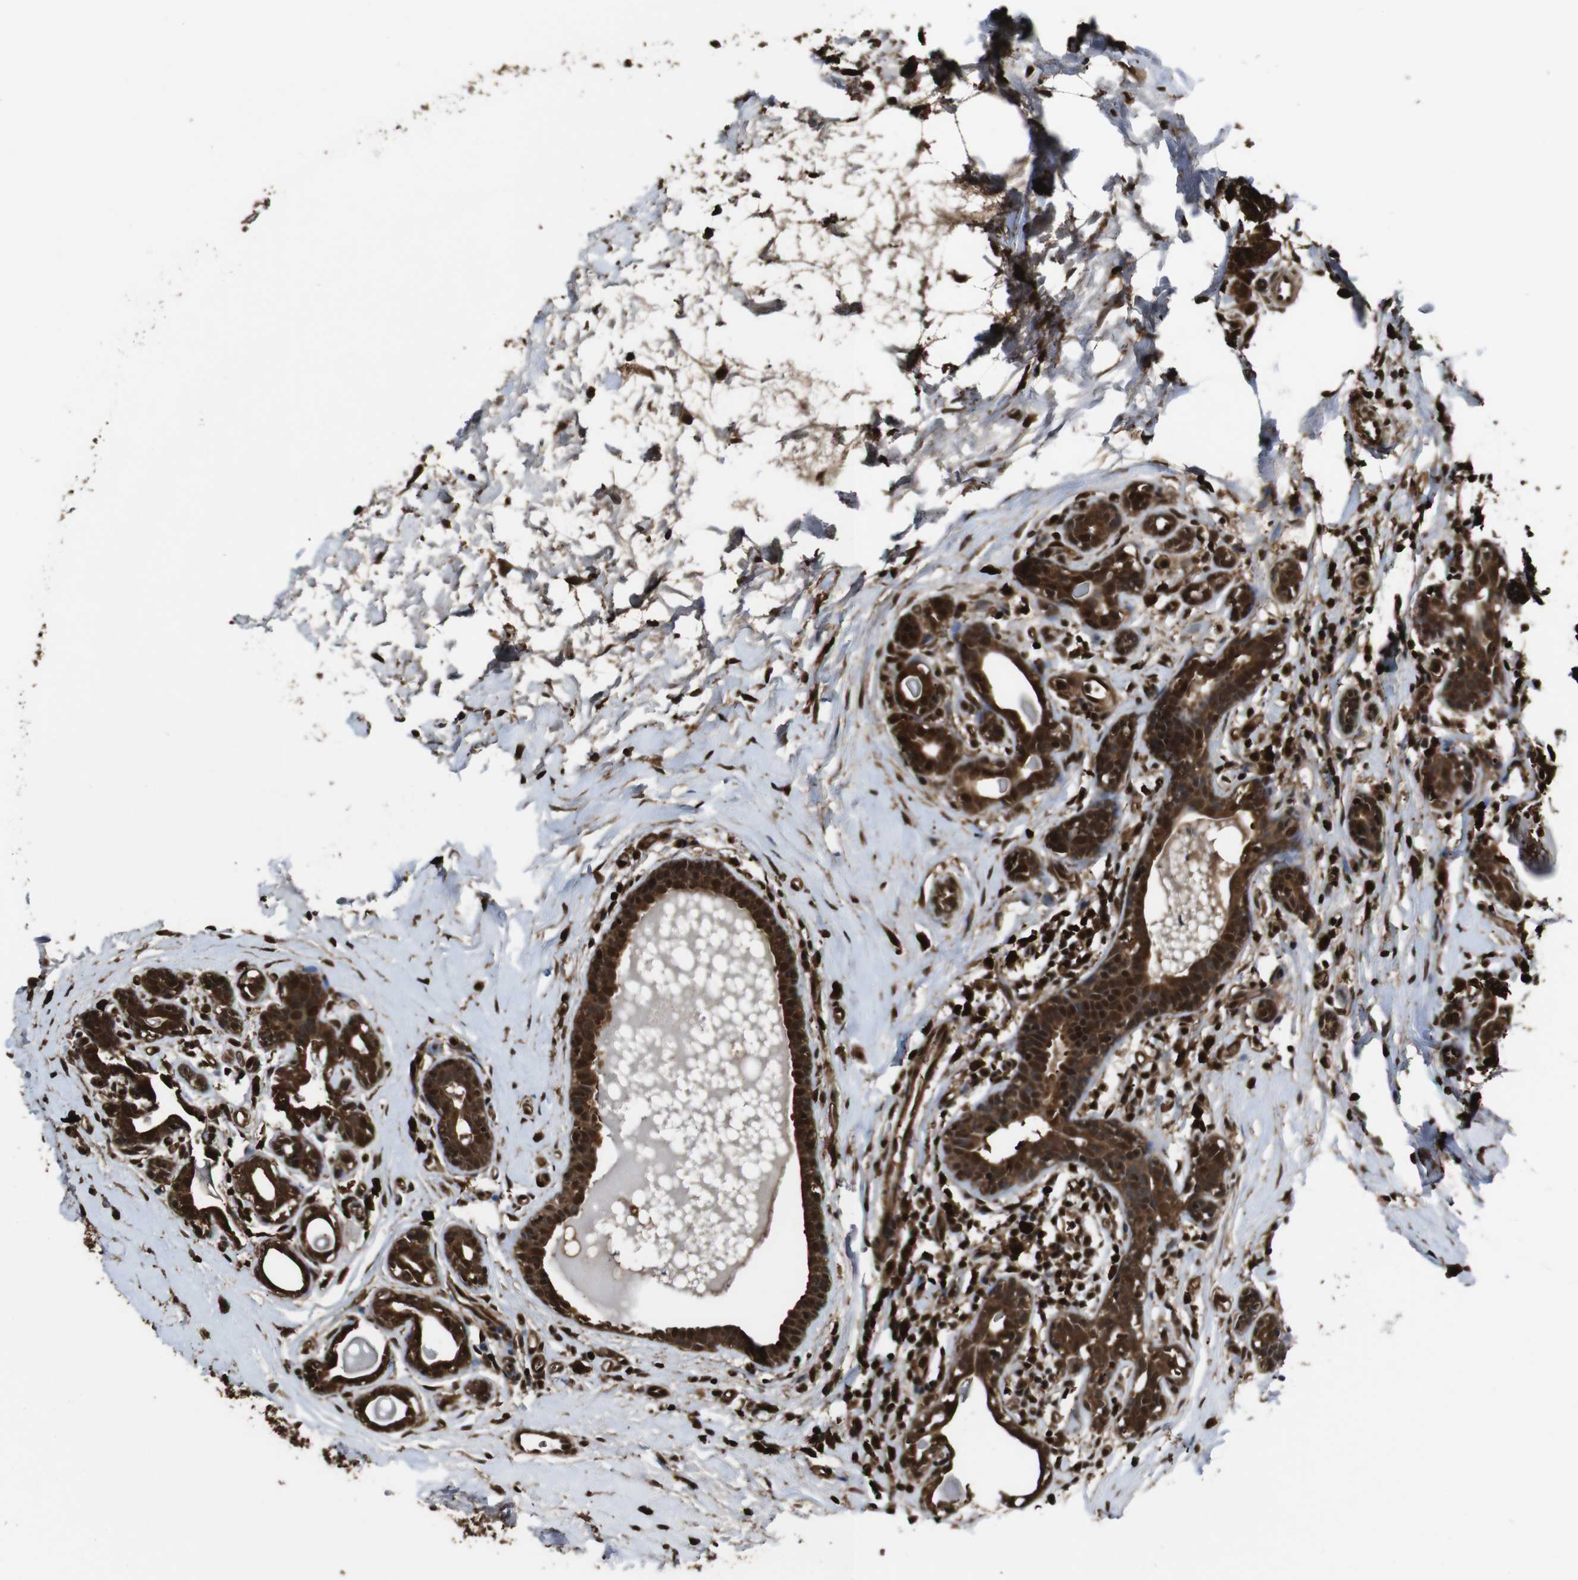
{"staining": {"intensity": "strong", "quantity": ">75%", "location": "cytoplasmic/membranous,nuclear"}, "tissue": "breast cancer", "cell_type": "Tumor cells", "image_type": "cancer", "snomed": [{"axis": "morphology", "description": "Normal tissue, NOS"}, {"axis": "morphology", "description": "Duct carcinoma"}, {"axis": "topography", "description": "Breast"}], "caption": "High-power microscopy captured an immunohistochemistry (IHC) histopathology image of breast invasive ductal carcinoma, revealing strong cytoplasmic/membranous and nuclear staining in approximately >75% of tumor cells.", "gene": "VCP", "patient": {"sex": "female", "age": 40}}